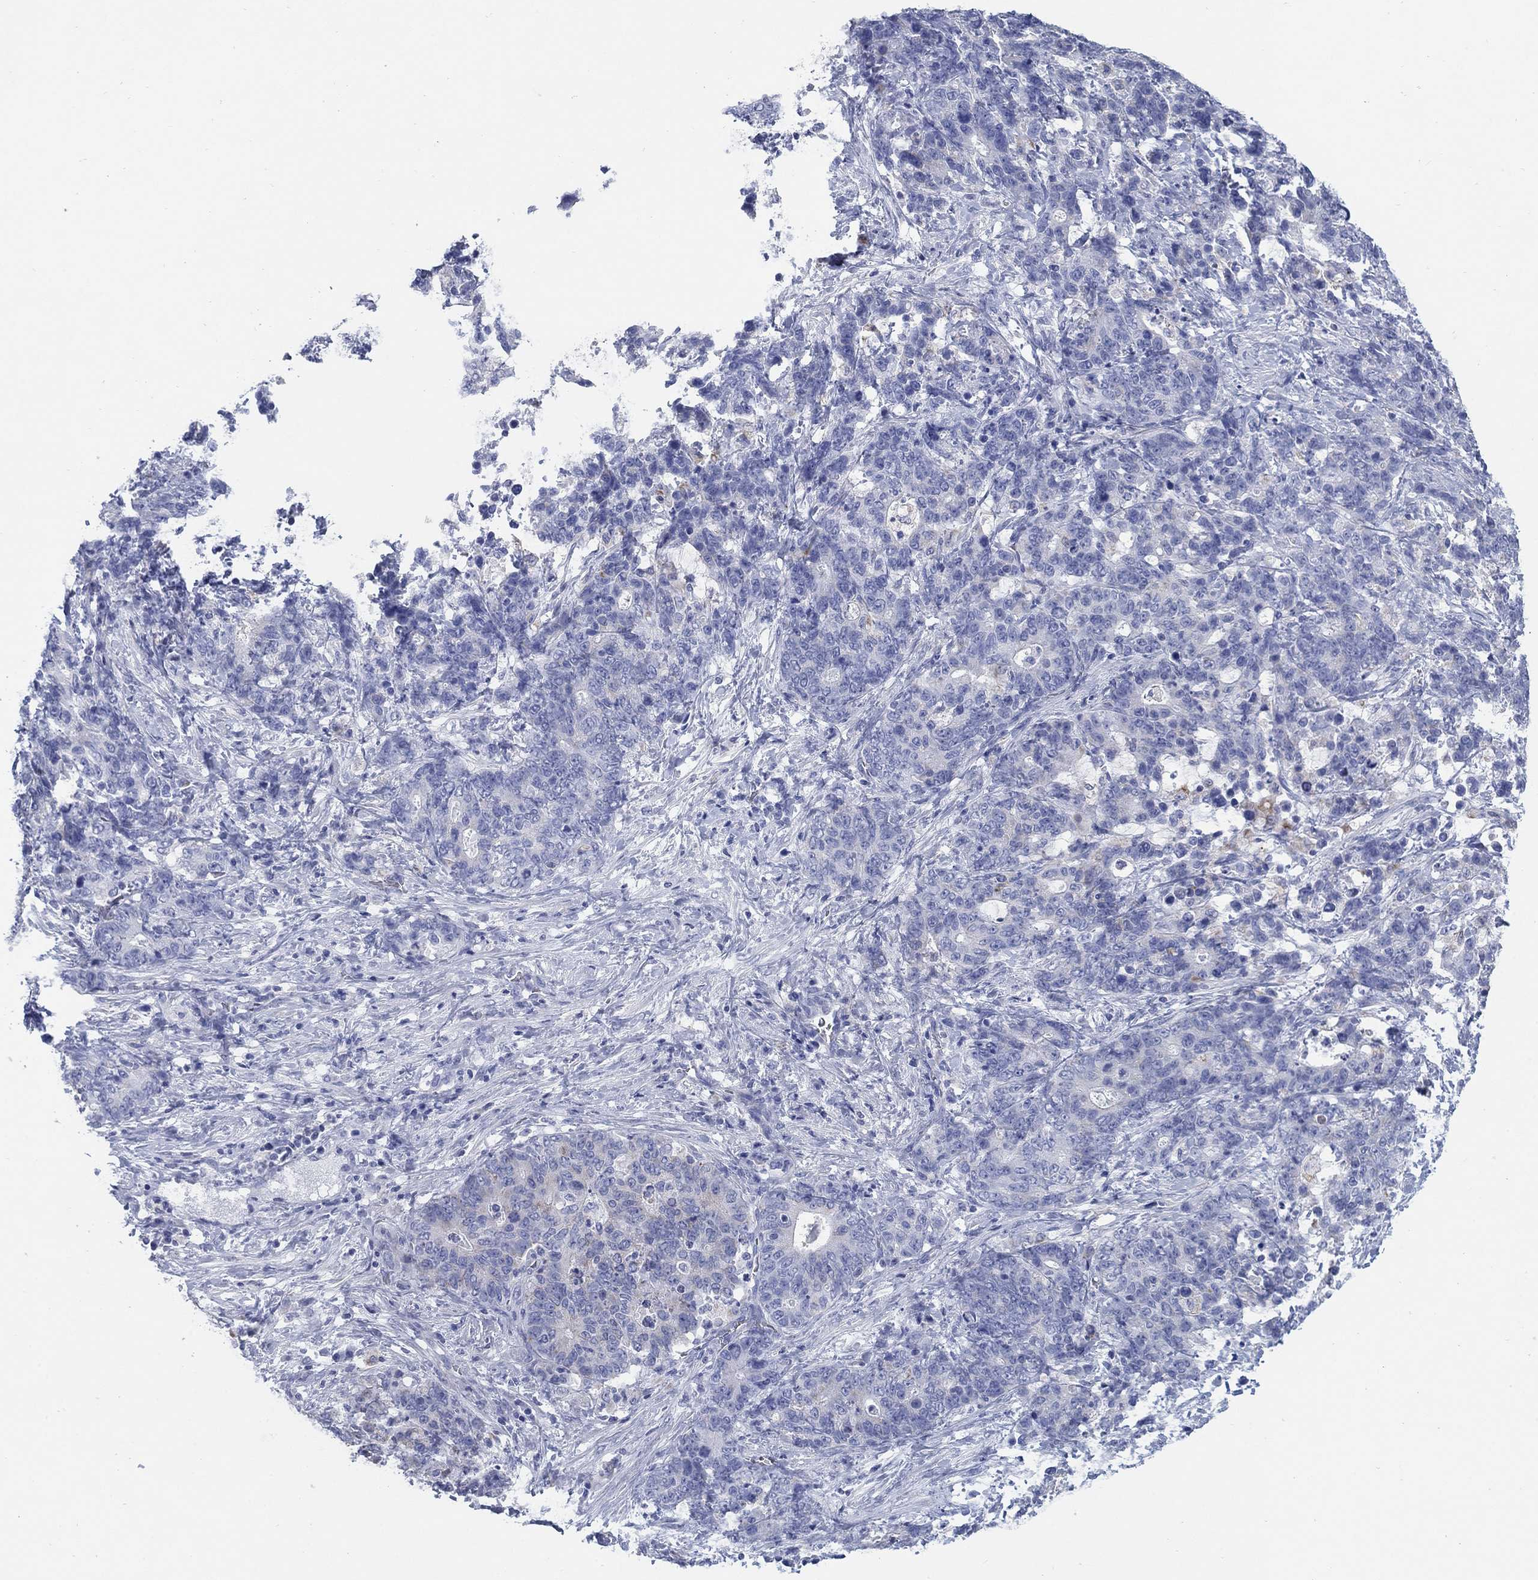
{"staining": {"intensity": "negative", "quantity": "none", "location": "none"}, "tissue": "stomach cancer", "cell_type": "Tumor cells", "image_type": "cancer", "snomed": [{"axis": "morphology", "description": "Normal tissue, NOS"}, {"axis": "morphology", "description": "Adenocarcinoma, NOS"}, {"axis": "topography", "description": "Stomach"}], "caption": "Protein analysis of stomach cancer displays no significant expression in tumor cells. (Stains: DAB immunohistochemistry with hematoxylin counter stain, Microscopy: brightfield microscopy at high magnification).", "gene": "SCCPDH", "patient": {"sex": "female", "age": 64}}